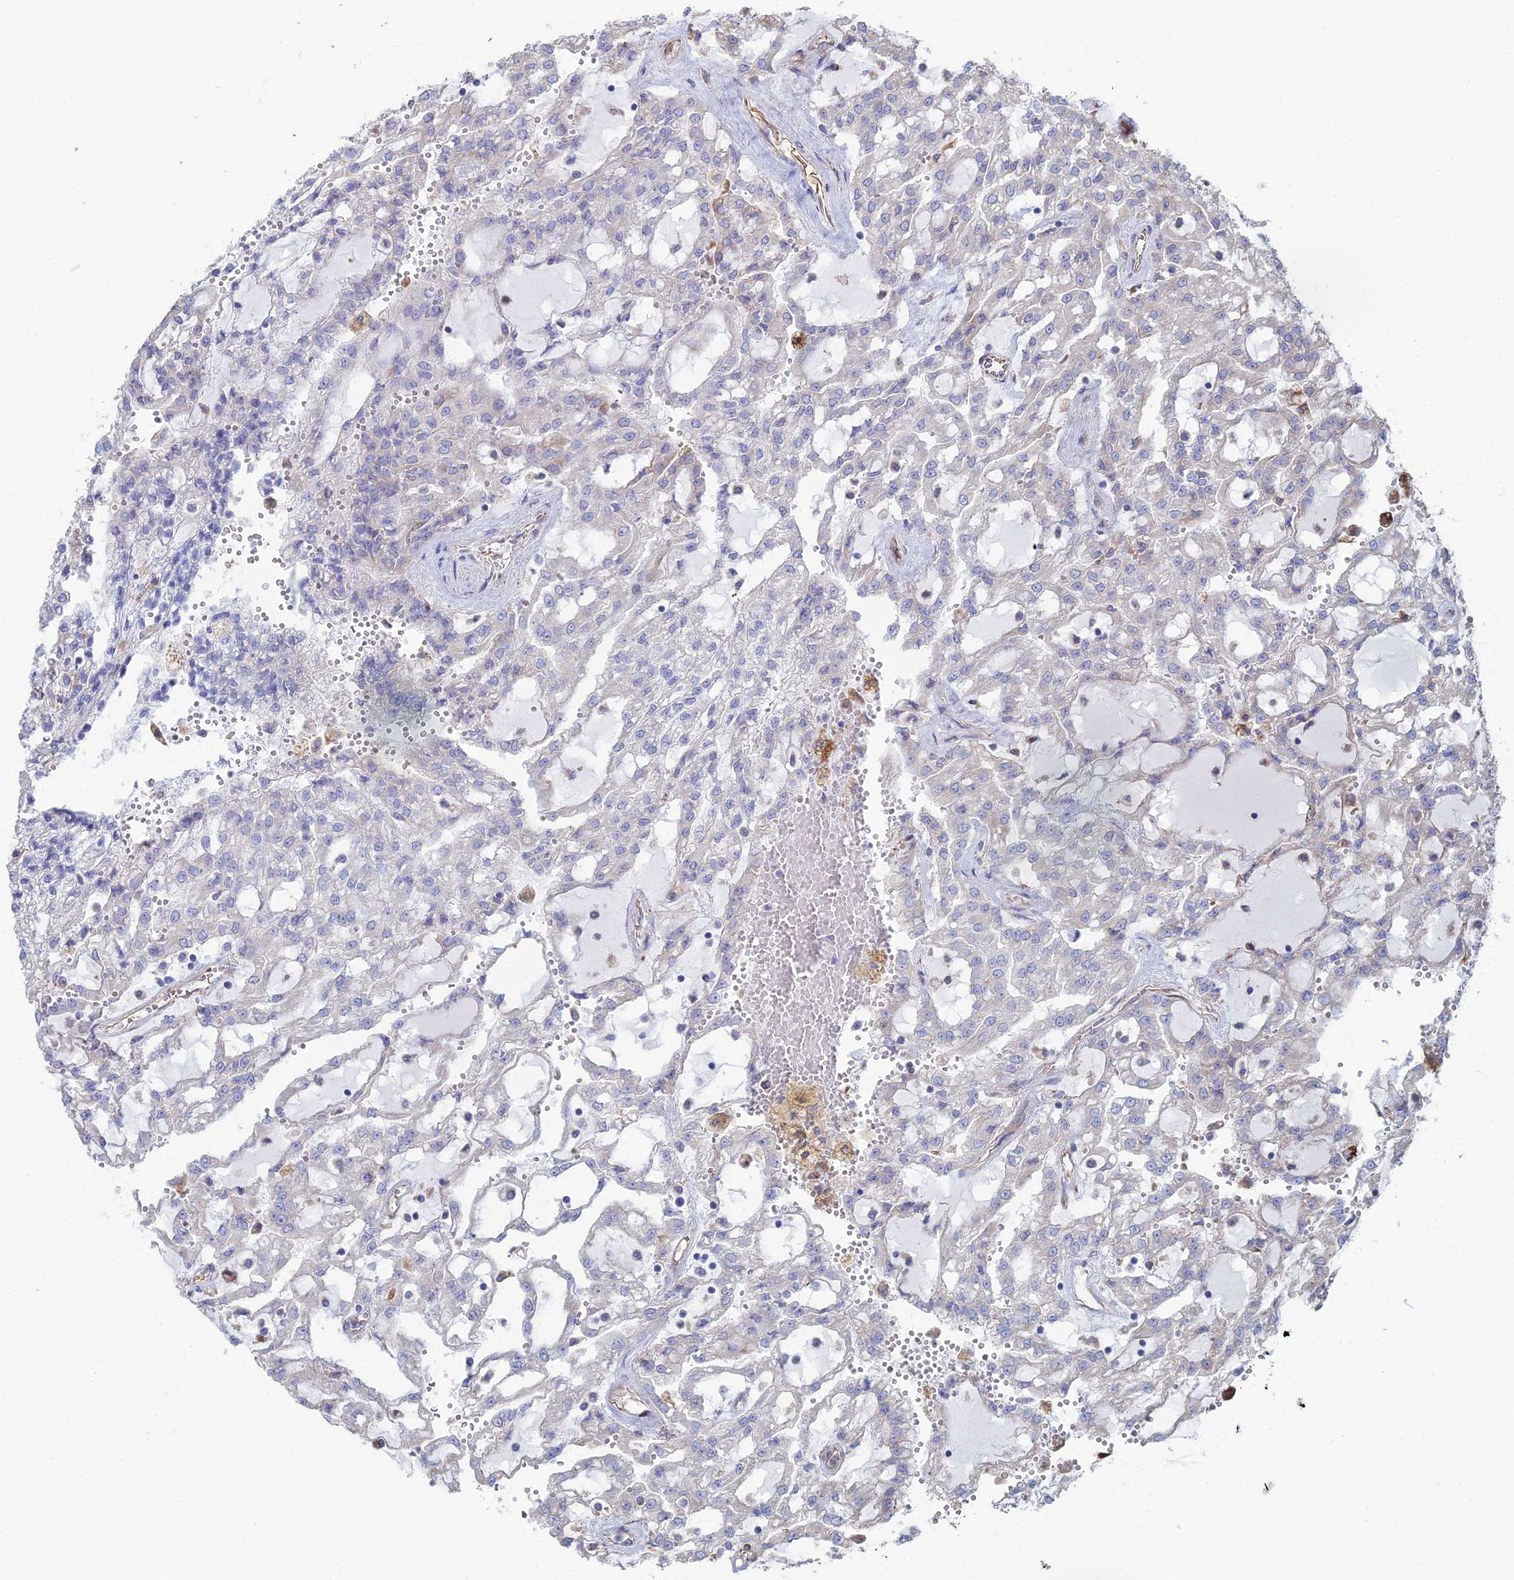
{"staining": {"intensity": "negative", "quantity": "none", "location": "none"}, "tissue": "renal cancer", "cell_type": "Tumor cells", "image_type": "cancer", "snomed": [{"axis": "morphology", "description": "Adenocarcinoma, NOS"}, {"axis": "topography", "description": "Kidney"}], "caption": "Tumor cells show no significant protein positivity in renal cancer.", "gene": "CLVS2", "patient": {"sex": "male", "age": 63}}